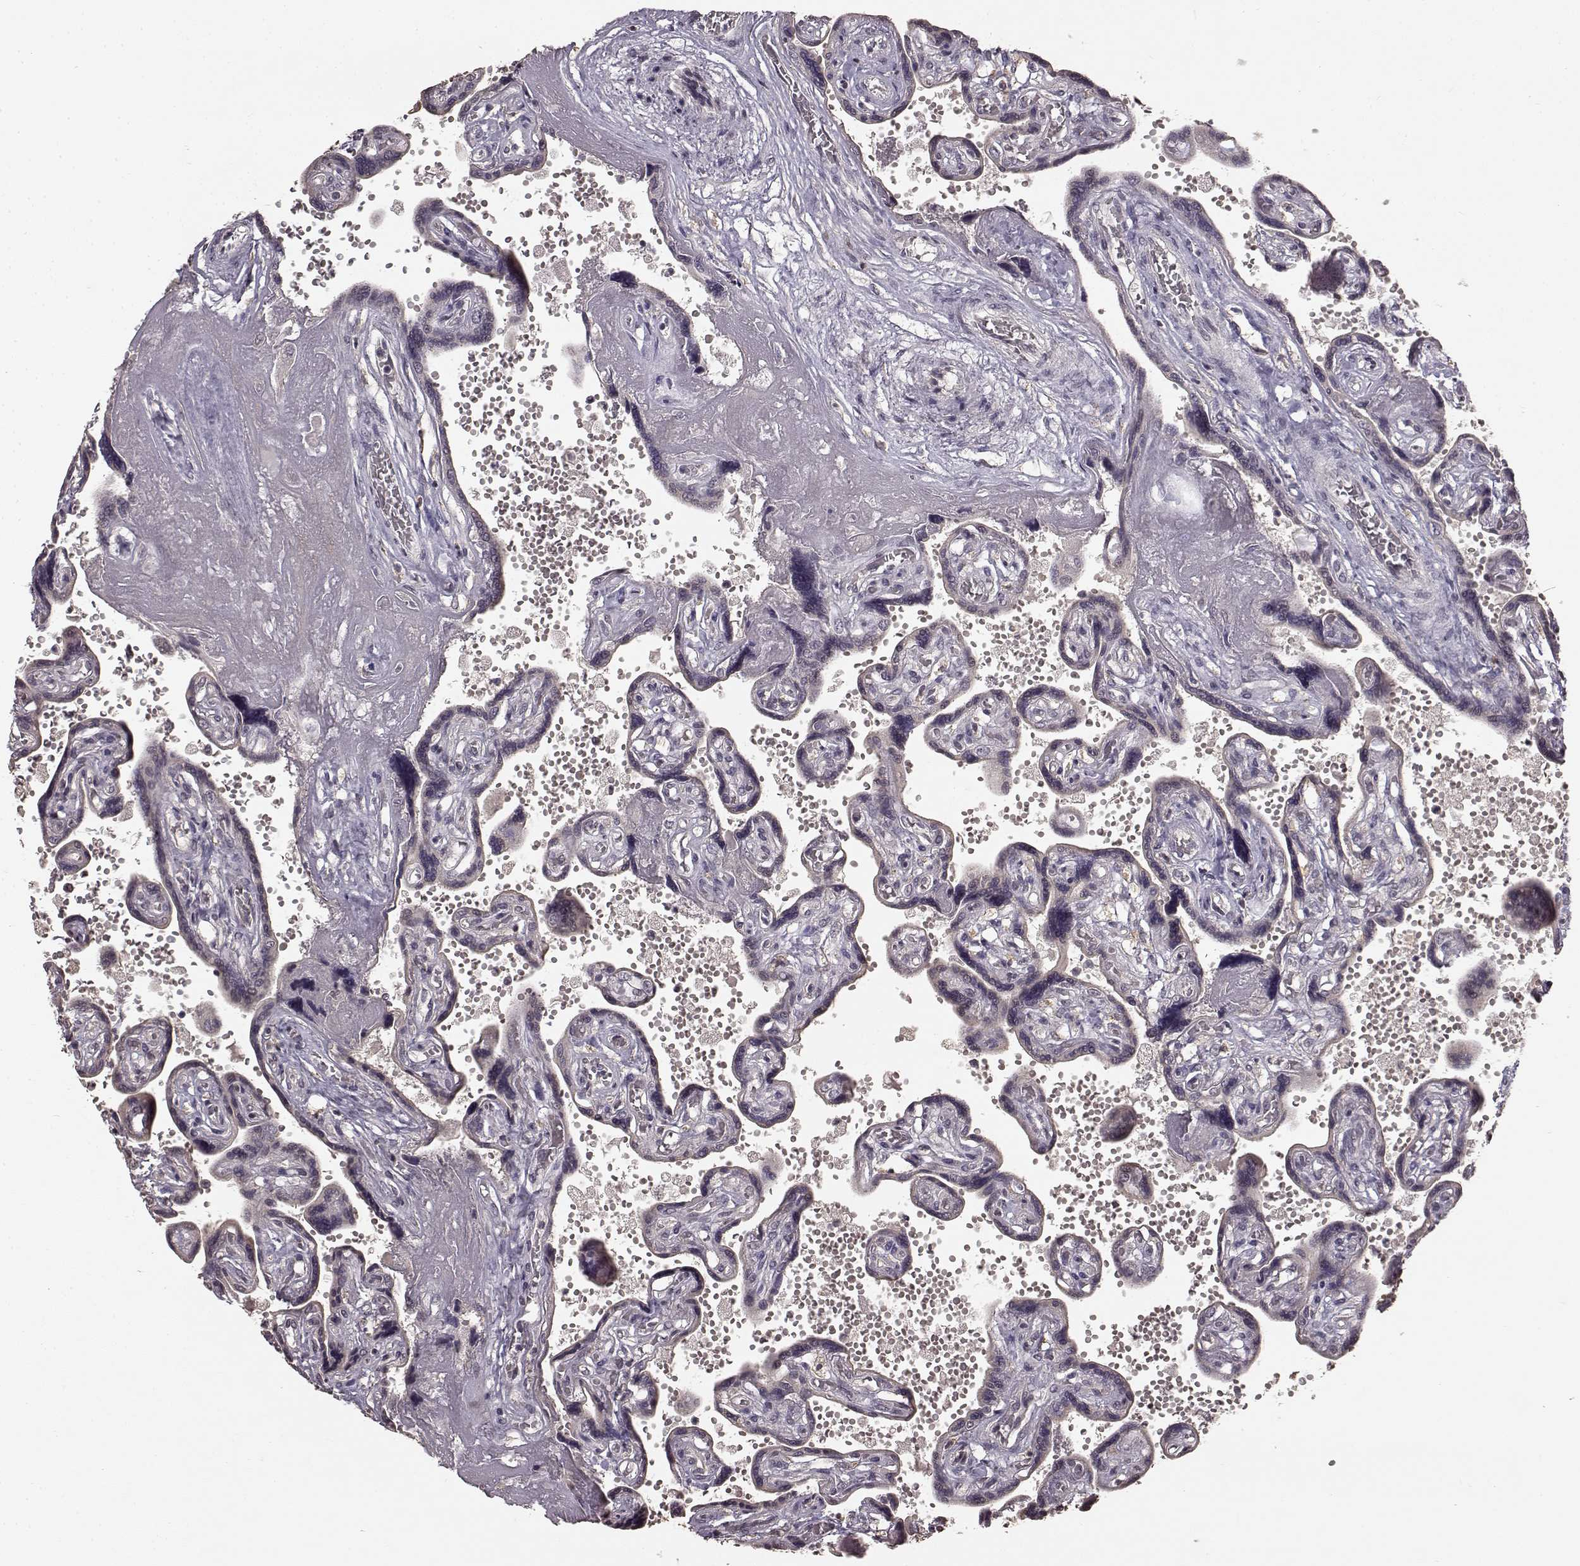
{"staining": {"intensity": "negative", "quantity": "none", "location": "none"}, "tissue": "placenta", "cell_type": "Decidual cells", "image_type": "normal", "snomed": [{"axis": "morphology", "description": "Normal tissue, NOS"}, {"axis": "topography", "description": "Placenta"}], "caption": "The image shows no staining of decidual cells in unremarkable placenta. The staining was performed using DAB (3,3'-diaminobenzidine) to visualize the protein expression in brown, while the nuclei were stained in blue with hematoxylin (Magnification: 20x).", "gene": "NTRK2", "patient": {"sex": "female", "age": 32}}